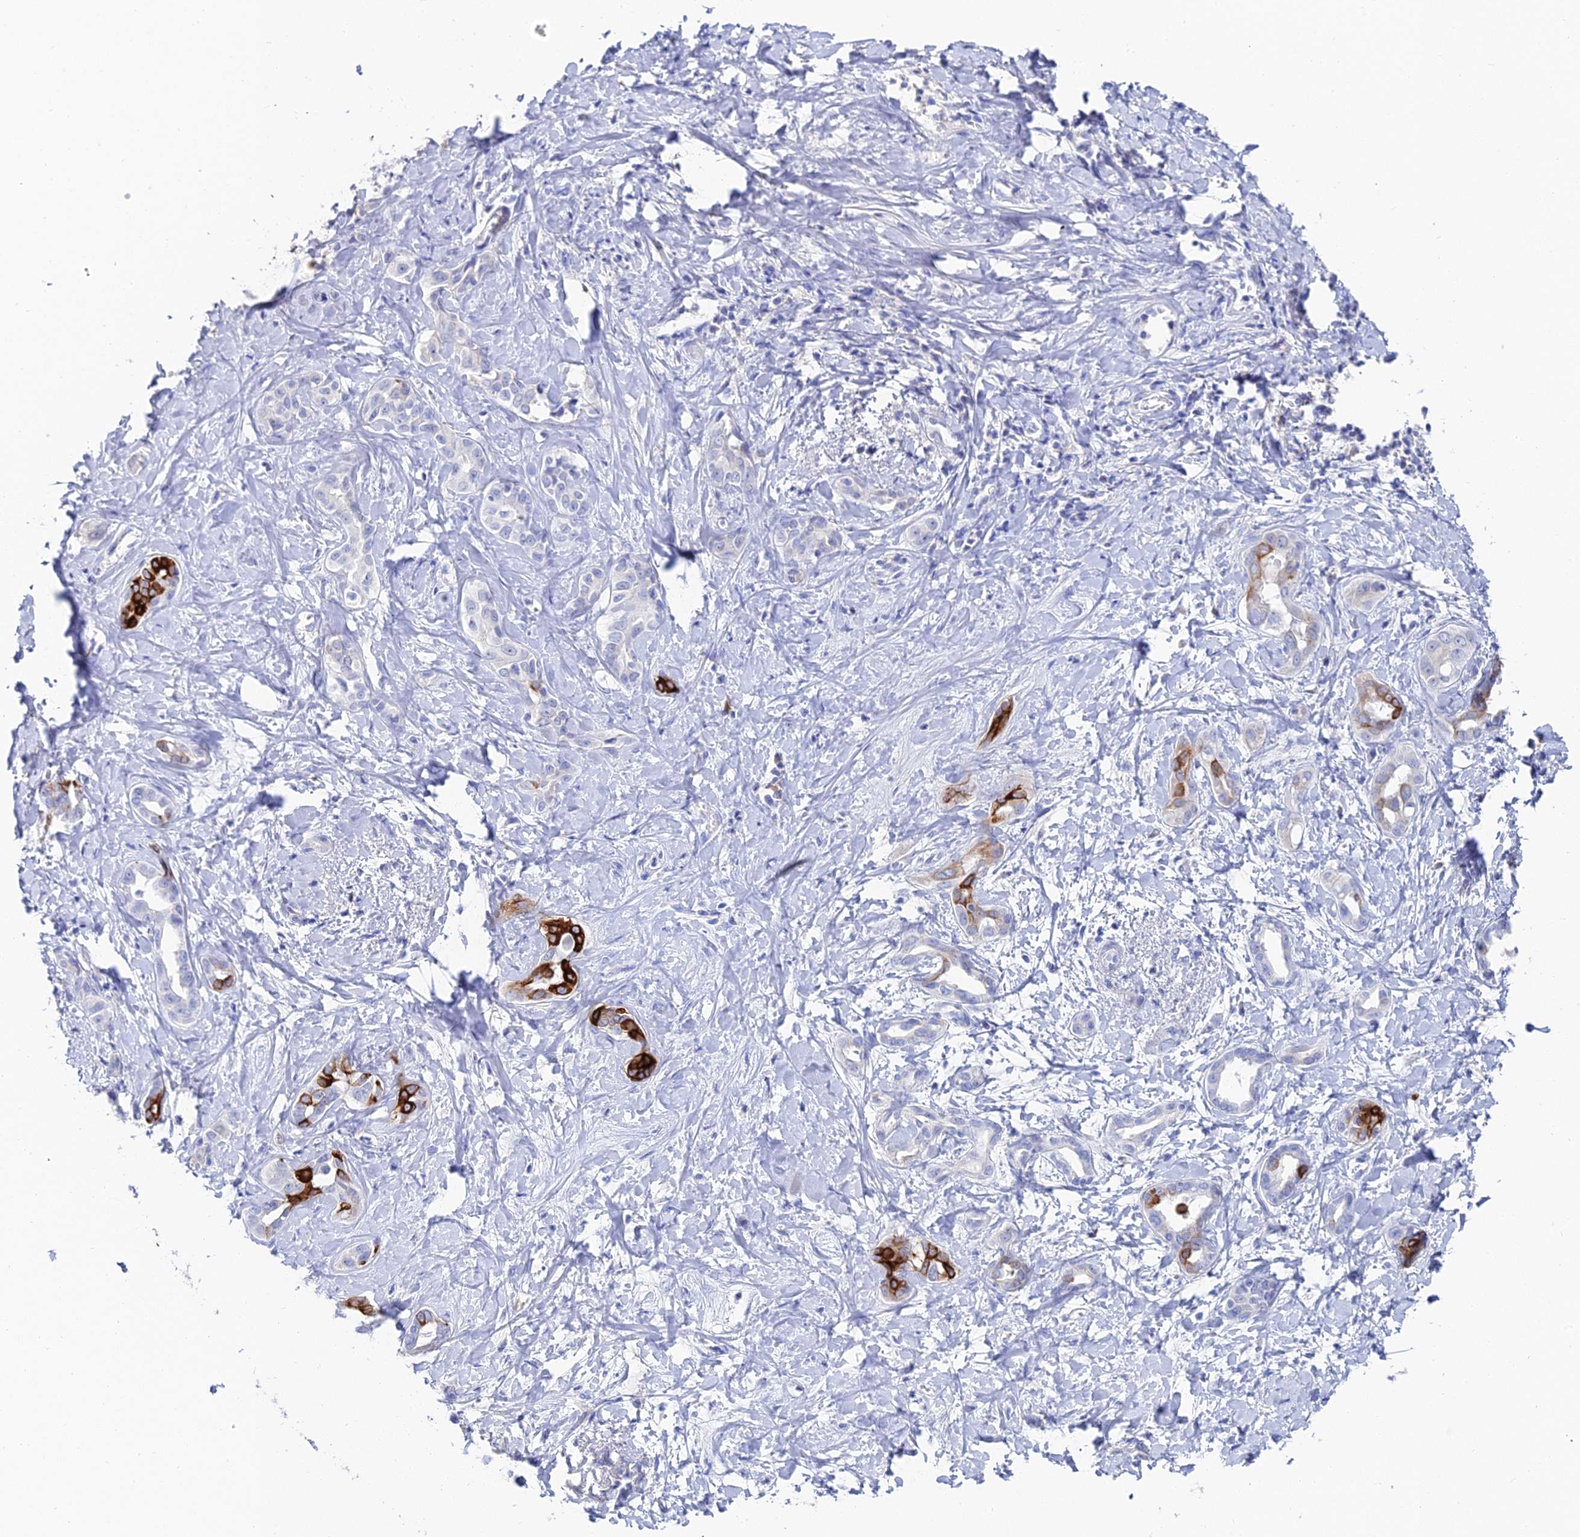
{"staining": {"intensity": "strong", "quantity": "<25%", "location": "cytoplasmic/membranous"}, "tissue": "liver cancer", "cell_type": "Tumor cells", "image_type": "cancer", "snomed": [{"axis": "morphology", "description": "Cholangiocarcinoma"}, {"axis": "topography", "description": "Liver"}], "caption": "High-power microscopy captured an IHC micrograph of liver cancer, revealing strong cytoplasmic/membranous expression in approximately <25% of tumor cells. (DAB IHC, brown staining for protein, blue staining for nuclei).", "gene": "KRT17", "patient": {"sex": "female", "age": 77}}